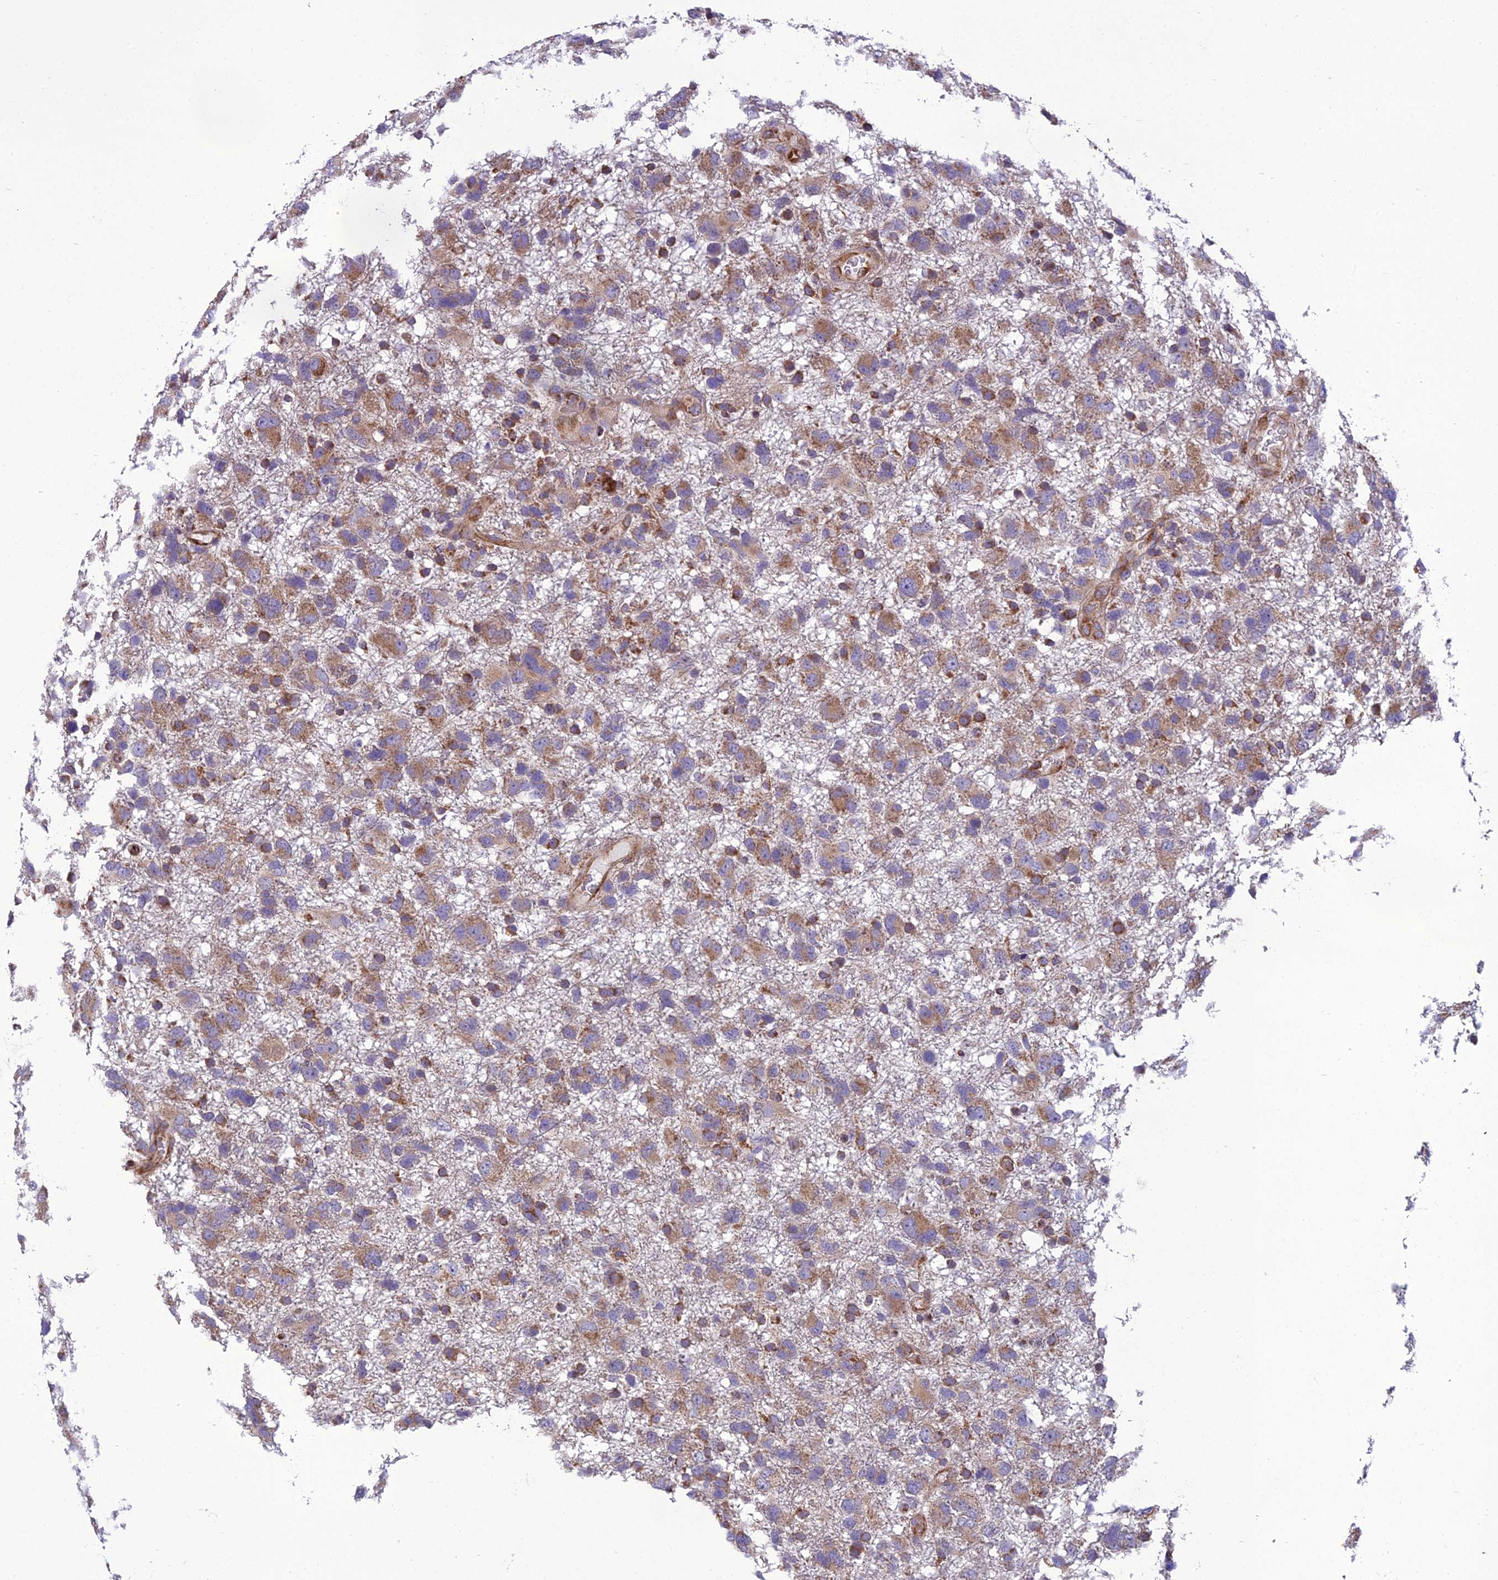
{"staining": {"intensity": "moderate", "quantity": ">75%", "location": "cytoplasmic/membranous"}, "tissue": "glioma", "cell_type": "Tumor cells", "image_type": "cancer", "snomed": [{"axis": "morphology", "description": "Glioma, malignant, High grade"}, {"axis": "topography", "description": "Brain"}], "caption": "This is an image of immunohistochemistry staining of glioma, which shows moderate staining in the cytoplasmic/membranous of tumor cells.", "gene": "GIMAP1", "patient": {"sex": "male", "age": 61}}